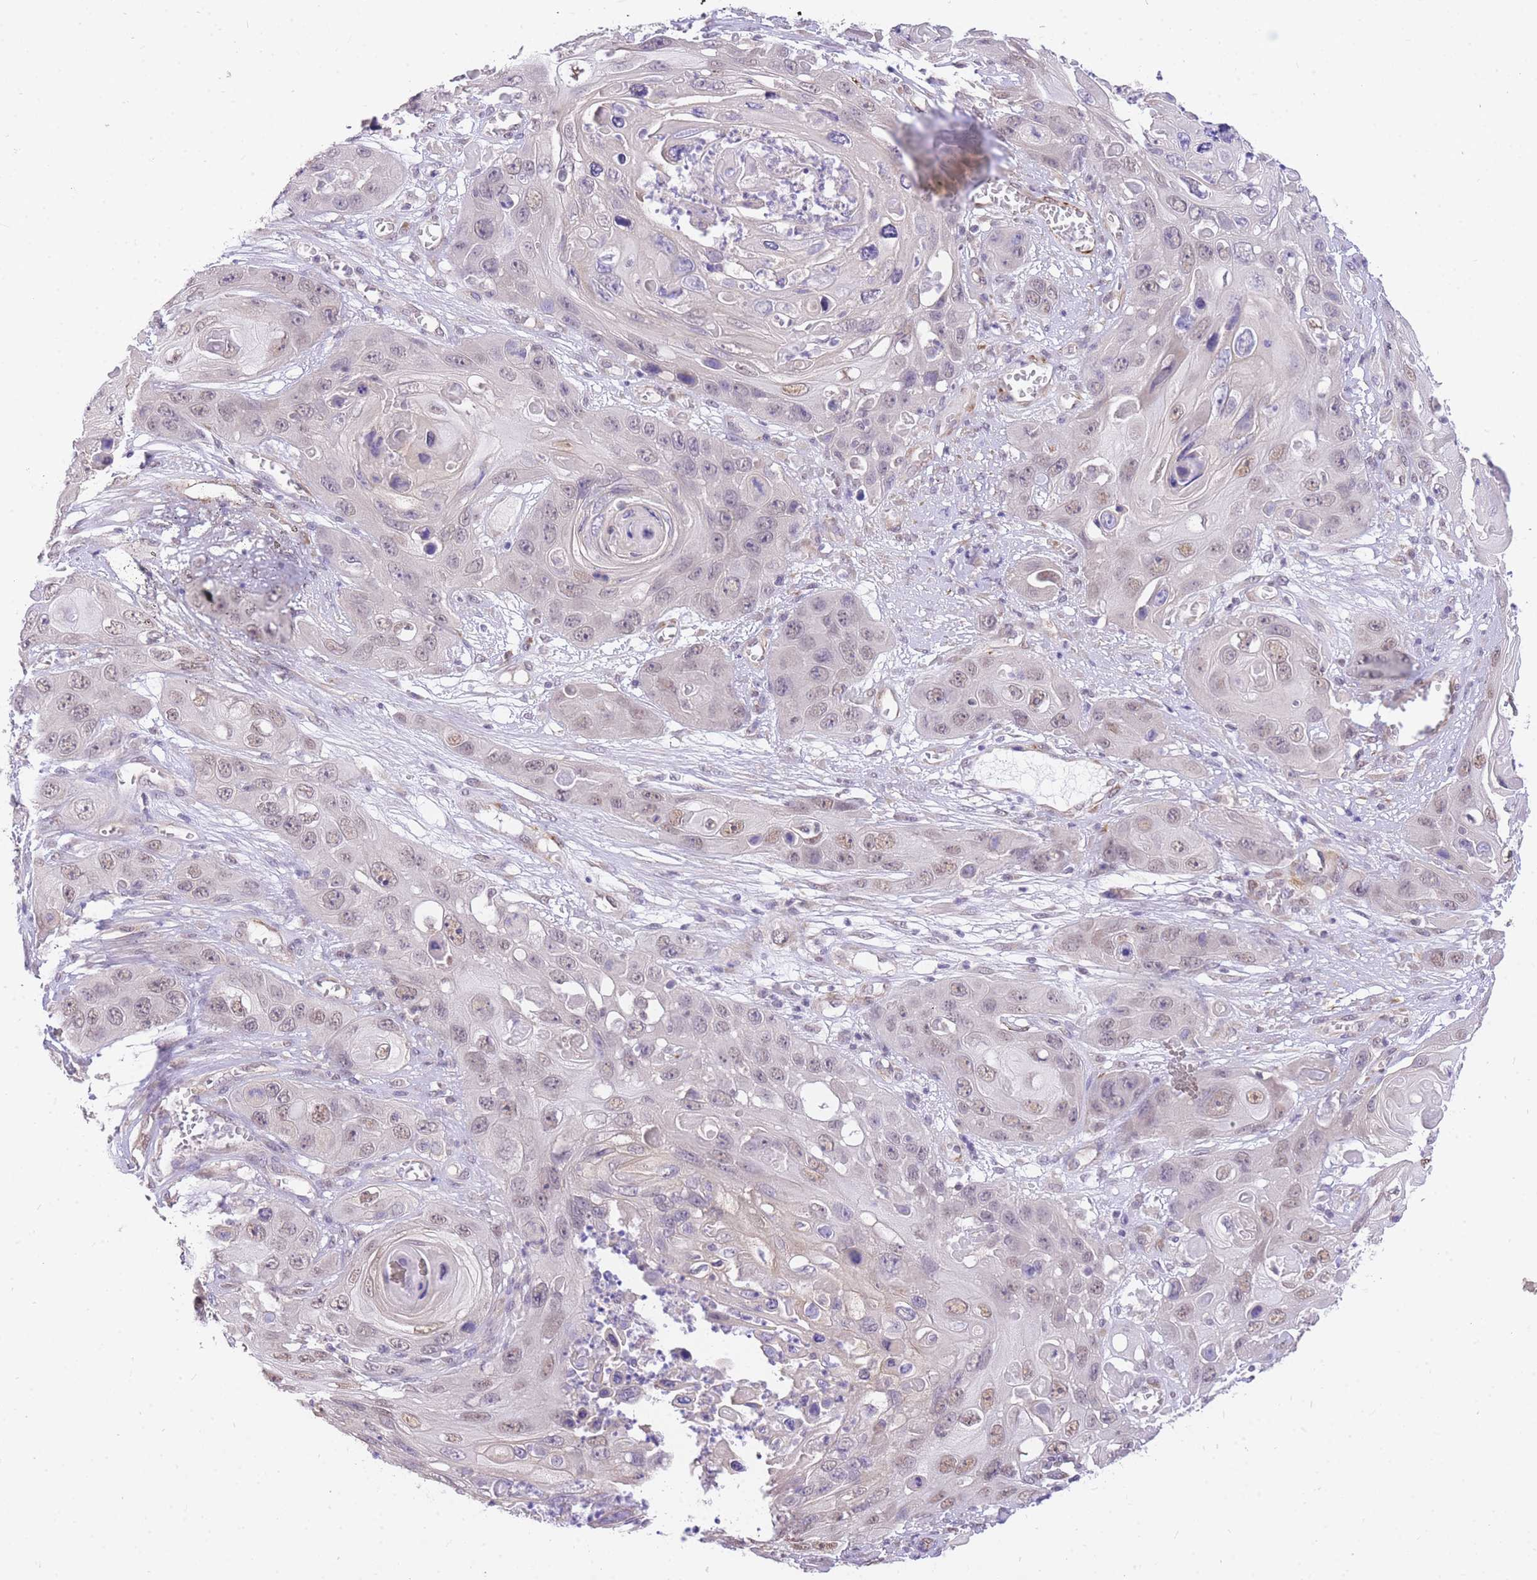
{"staining": {"intensity": "weak", "quantity": "25%-75%", "location": "nuclear"}, "tissue": "skin cancer", "cell_type": "Tumor cells", "image_type": "cancer", "snomed": [{"axis": "morphology", "description": "Squamous cell carcinoma, NOS"}, {"axis": "topography", "description": "Skin"}], "caption": "This image exhibits squamous cell carcinoma (skin) stained with IHC to label a protein in brown. The nuclear of tumor cells show weak positivity for the protein. Nuclei are counter-stained blue.", "gene": "S100PBP", "patient": {"sex": "male", "age": 55}}